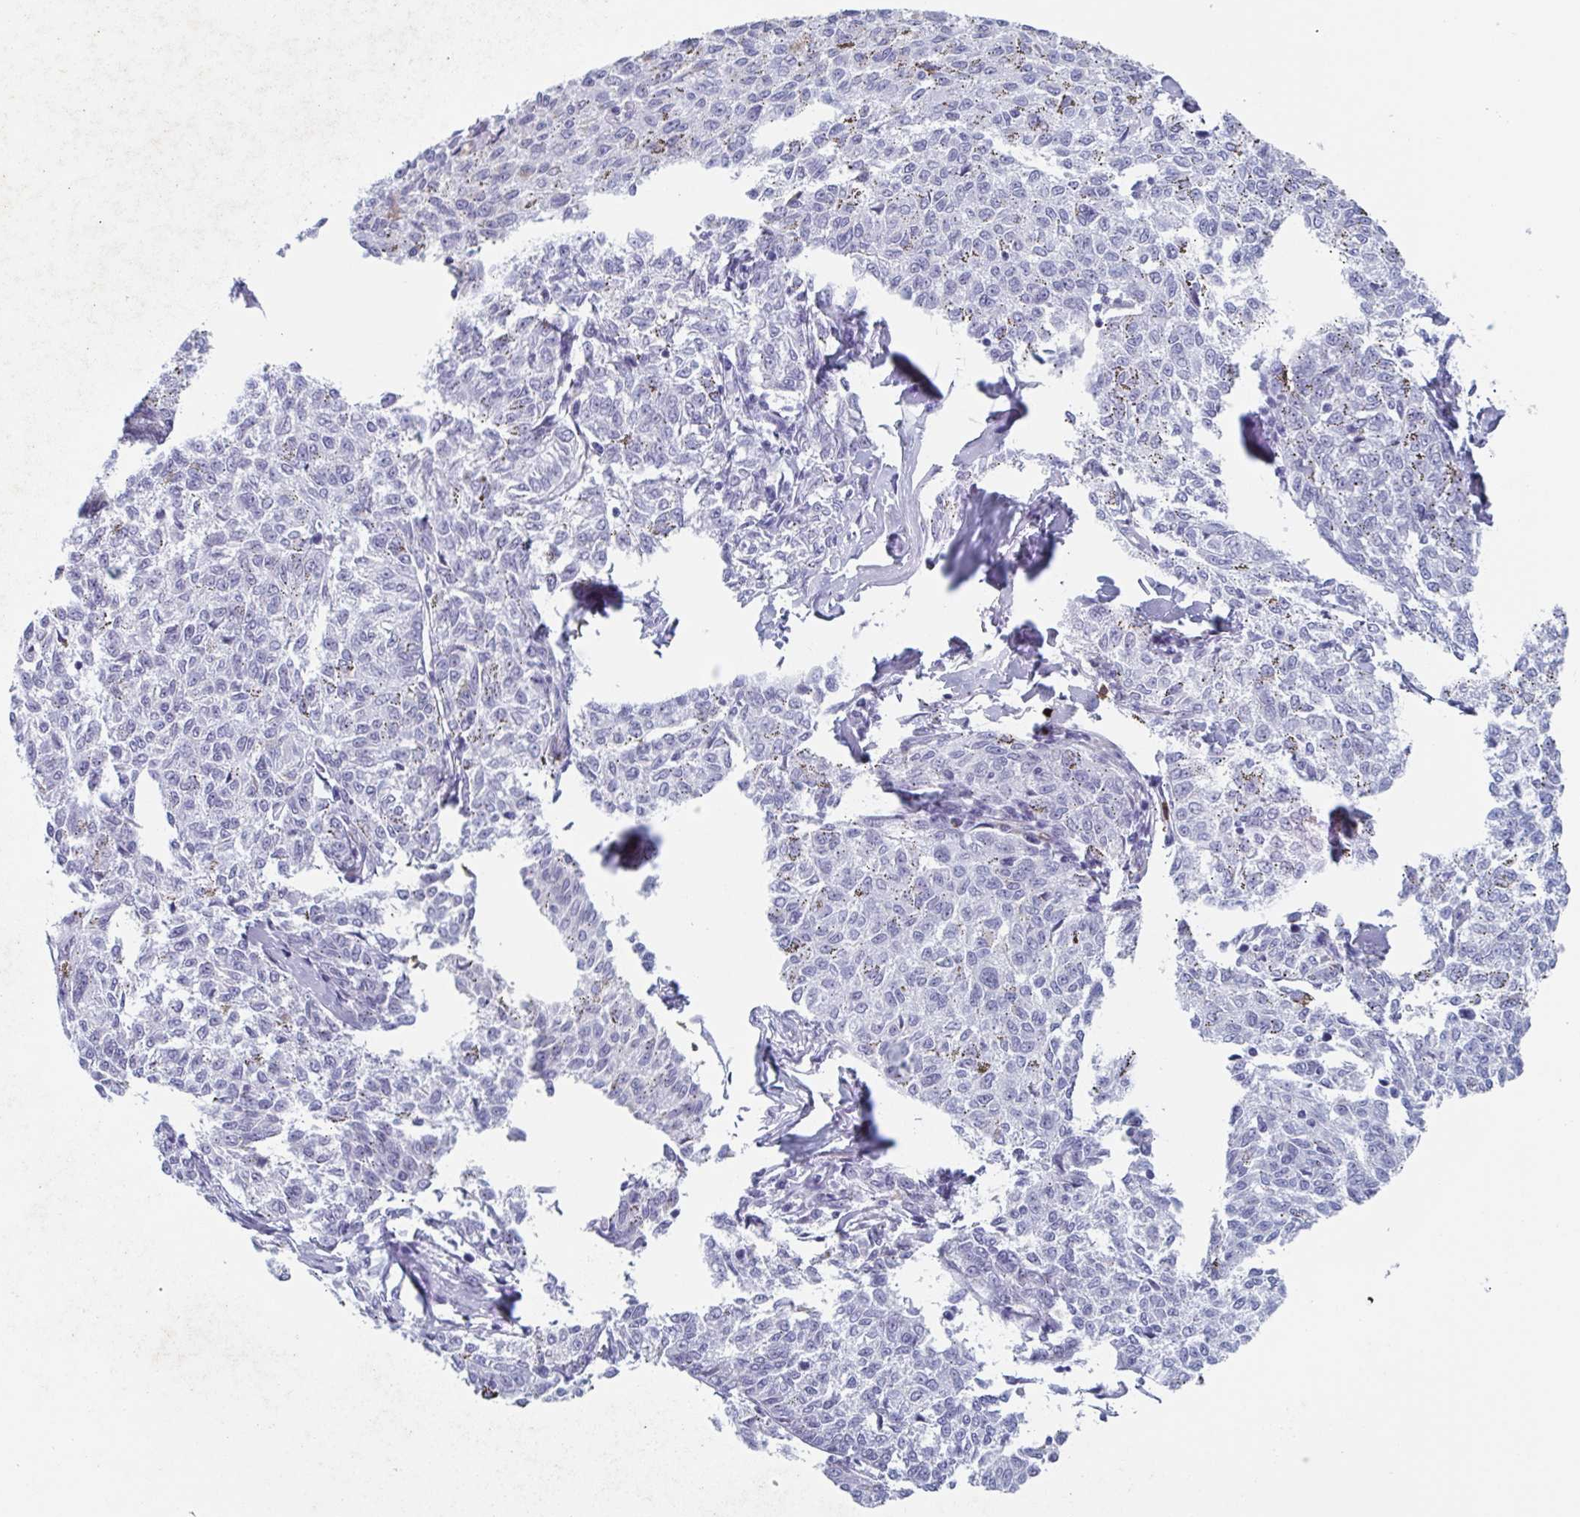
{"staining": {"intensity": "negative", "quantity": "none", "location": "none"}, "tissue": "melanoma", "cell_type": "Tumor cells", "image_type": "cancer", "snomed": [{"axis": "morphology", "description": "Malignant melanoma, NOS"}, {"axis": "topography", "description": "Skin"}], "caption": "Immunohistochemistry (IHC) micrograph of melanoma stained for a protein (brown), which reveals no expression in tumor cells. (DAB immunohistochemistry (IHC) visualized using brightfield microscopy, high magnification).", "gene": "ZFP64", "patient": {"sex": "female", "age": 72}}